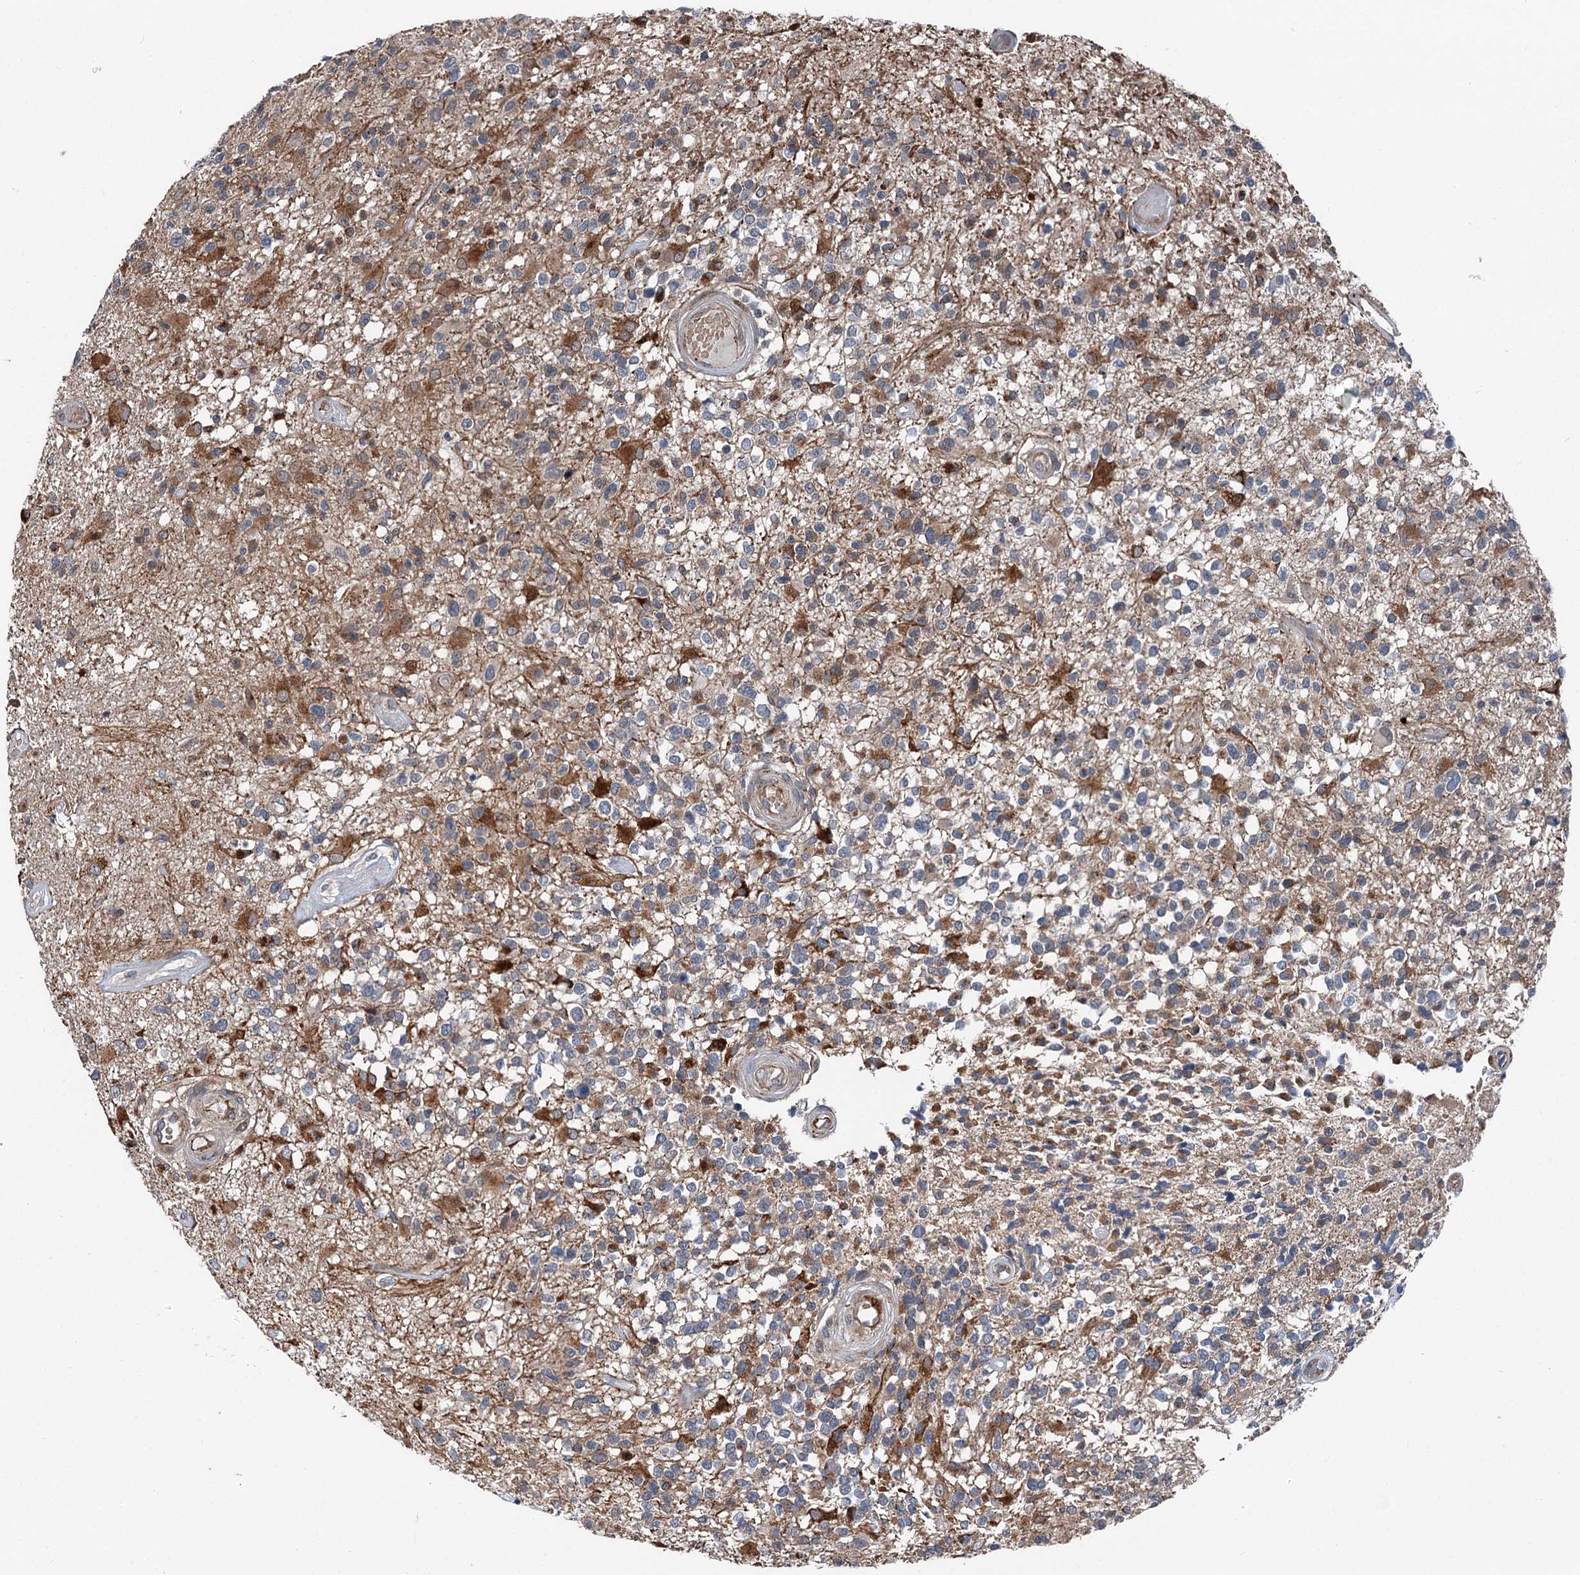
{"staining": {"intensity": "moderate", "quantity": "25%-75%", "location": "cytoplasmic/membranous"}, "tissue": "glioma", "cell_type": "Tumor cells", "image_type": "cancer", "snomed": [{"axis": "morphology", "description": "Glioma, malignant, High grade"}, {"axis": "morphology", "description": "Glioblastoma, NOS"}, {"axis": "topography", "description": "Brain"}], "caption": "This image reveals IHC staining of glioblastoma, with medium moderate cytoplasmic/membranous positivity in approximately 25%-75% of tumor cells.", "gene": "POLR1D", "patient": {"sex": "male", "age": 60}}